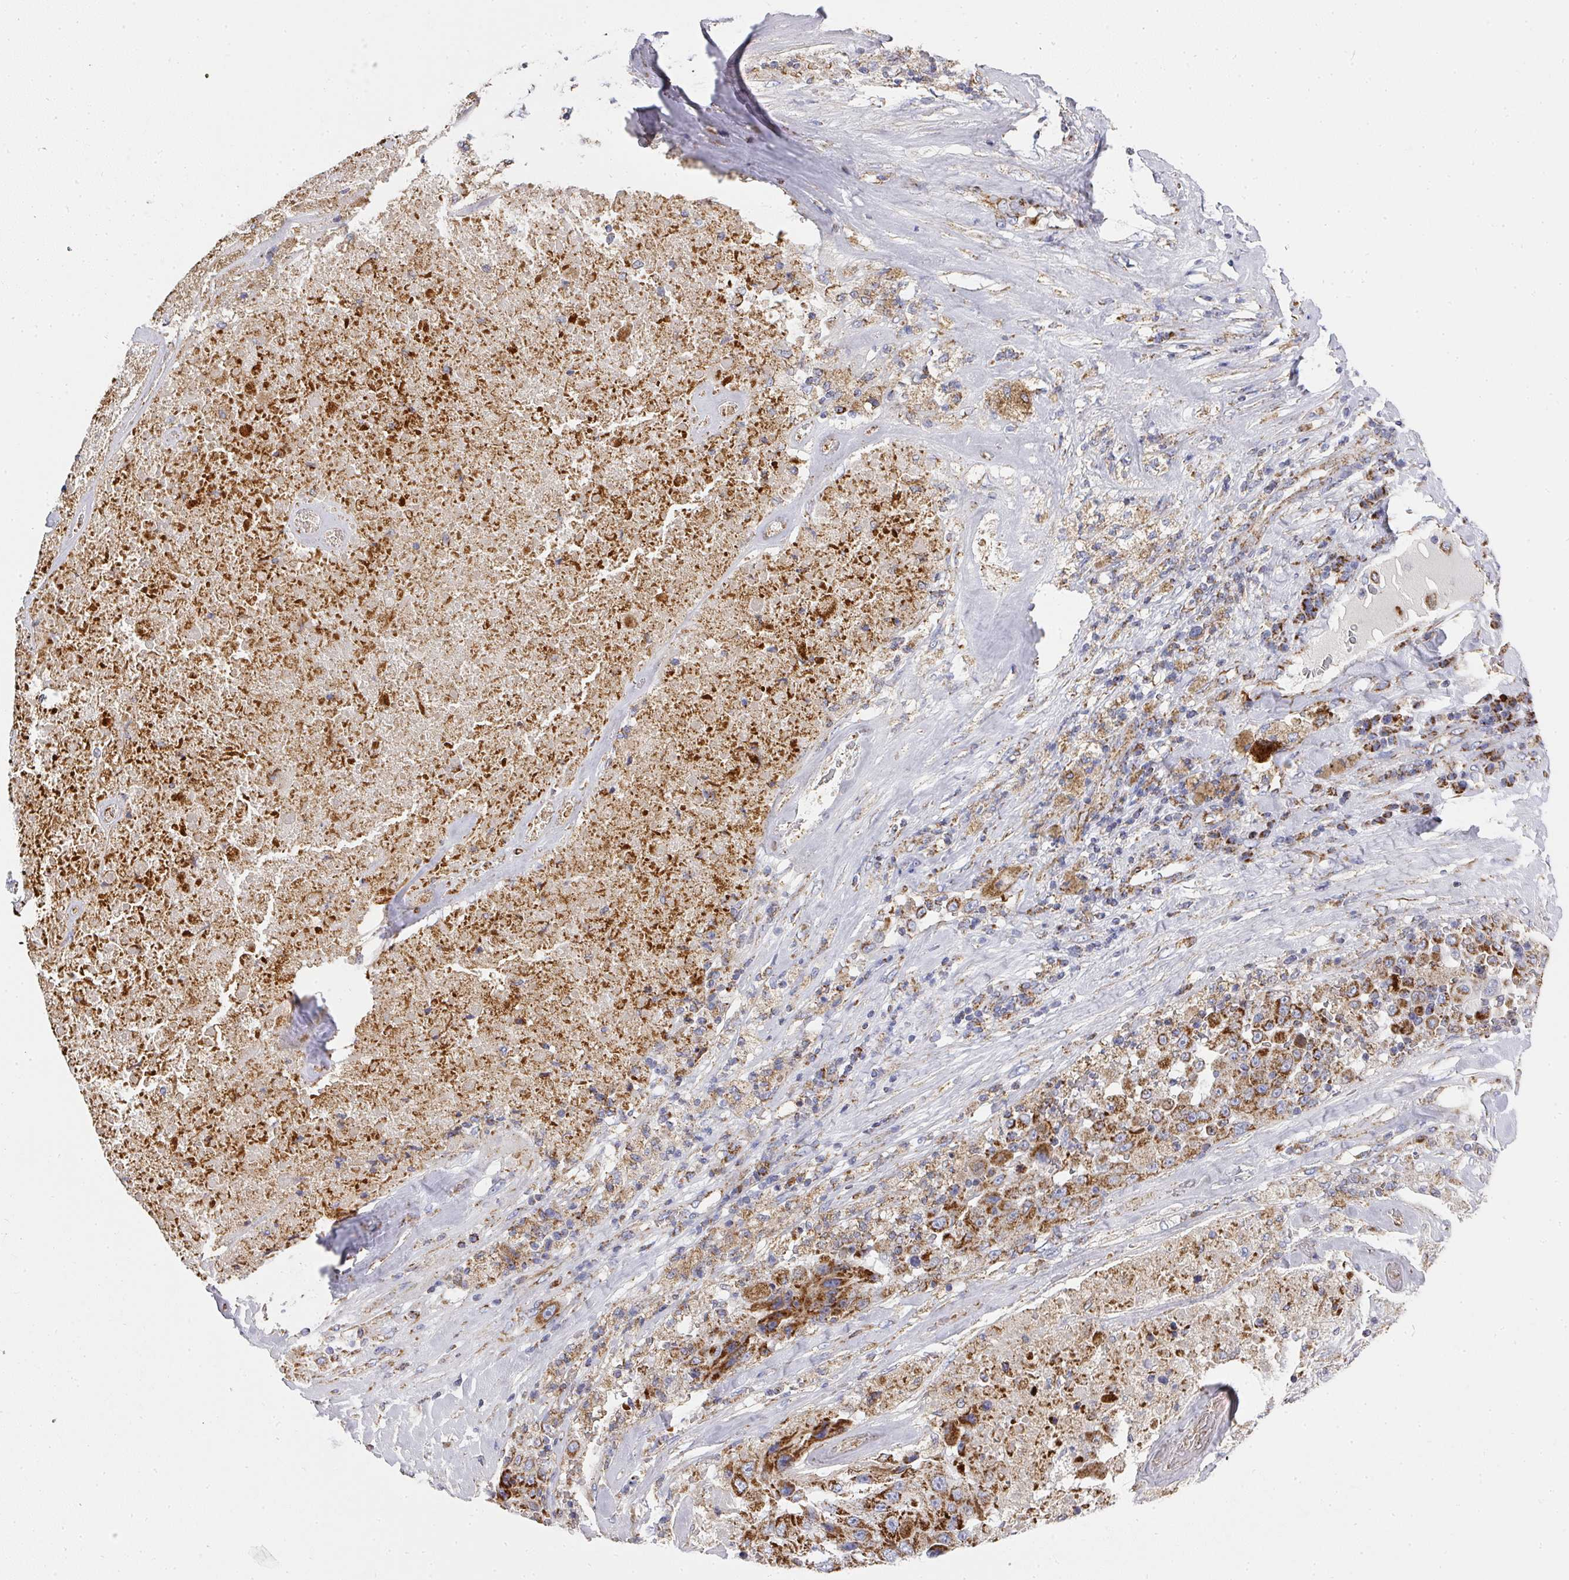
{"staining": {"intensity": "strong", "quantity": ">75%", "location": "cytoplasmic/membranous"}, "tissue": "melanoma", "cell_type": "Tumor cells", "image_type": "cancer", "snomed": [{"axis": "morphology", "description": "Malignant melanoma, Metastatic site"}, {"axis": "topography", "description": "Lymph node"}], "caption": "High-power microscopy captured an immunohistochemistry (IHC) image of melanoma, revealing strong cytoplasmic/membranous staining in approximately >75% of tumor cells. Using DAB (brown) and hematoxylin (blue) stains, captured at high magnification using brightfield microscopy.", "gene": "UQCRFS1", "patient": {"sex": "male", "age": 62}}